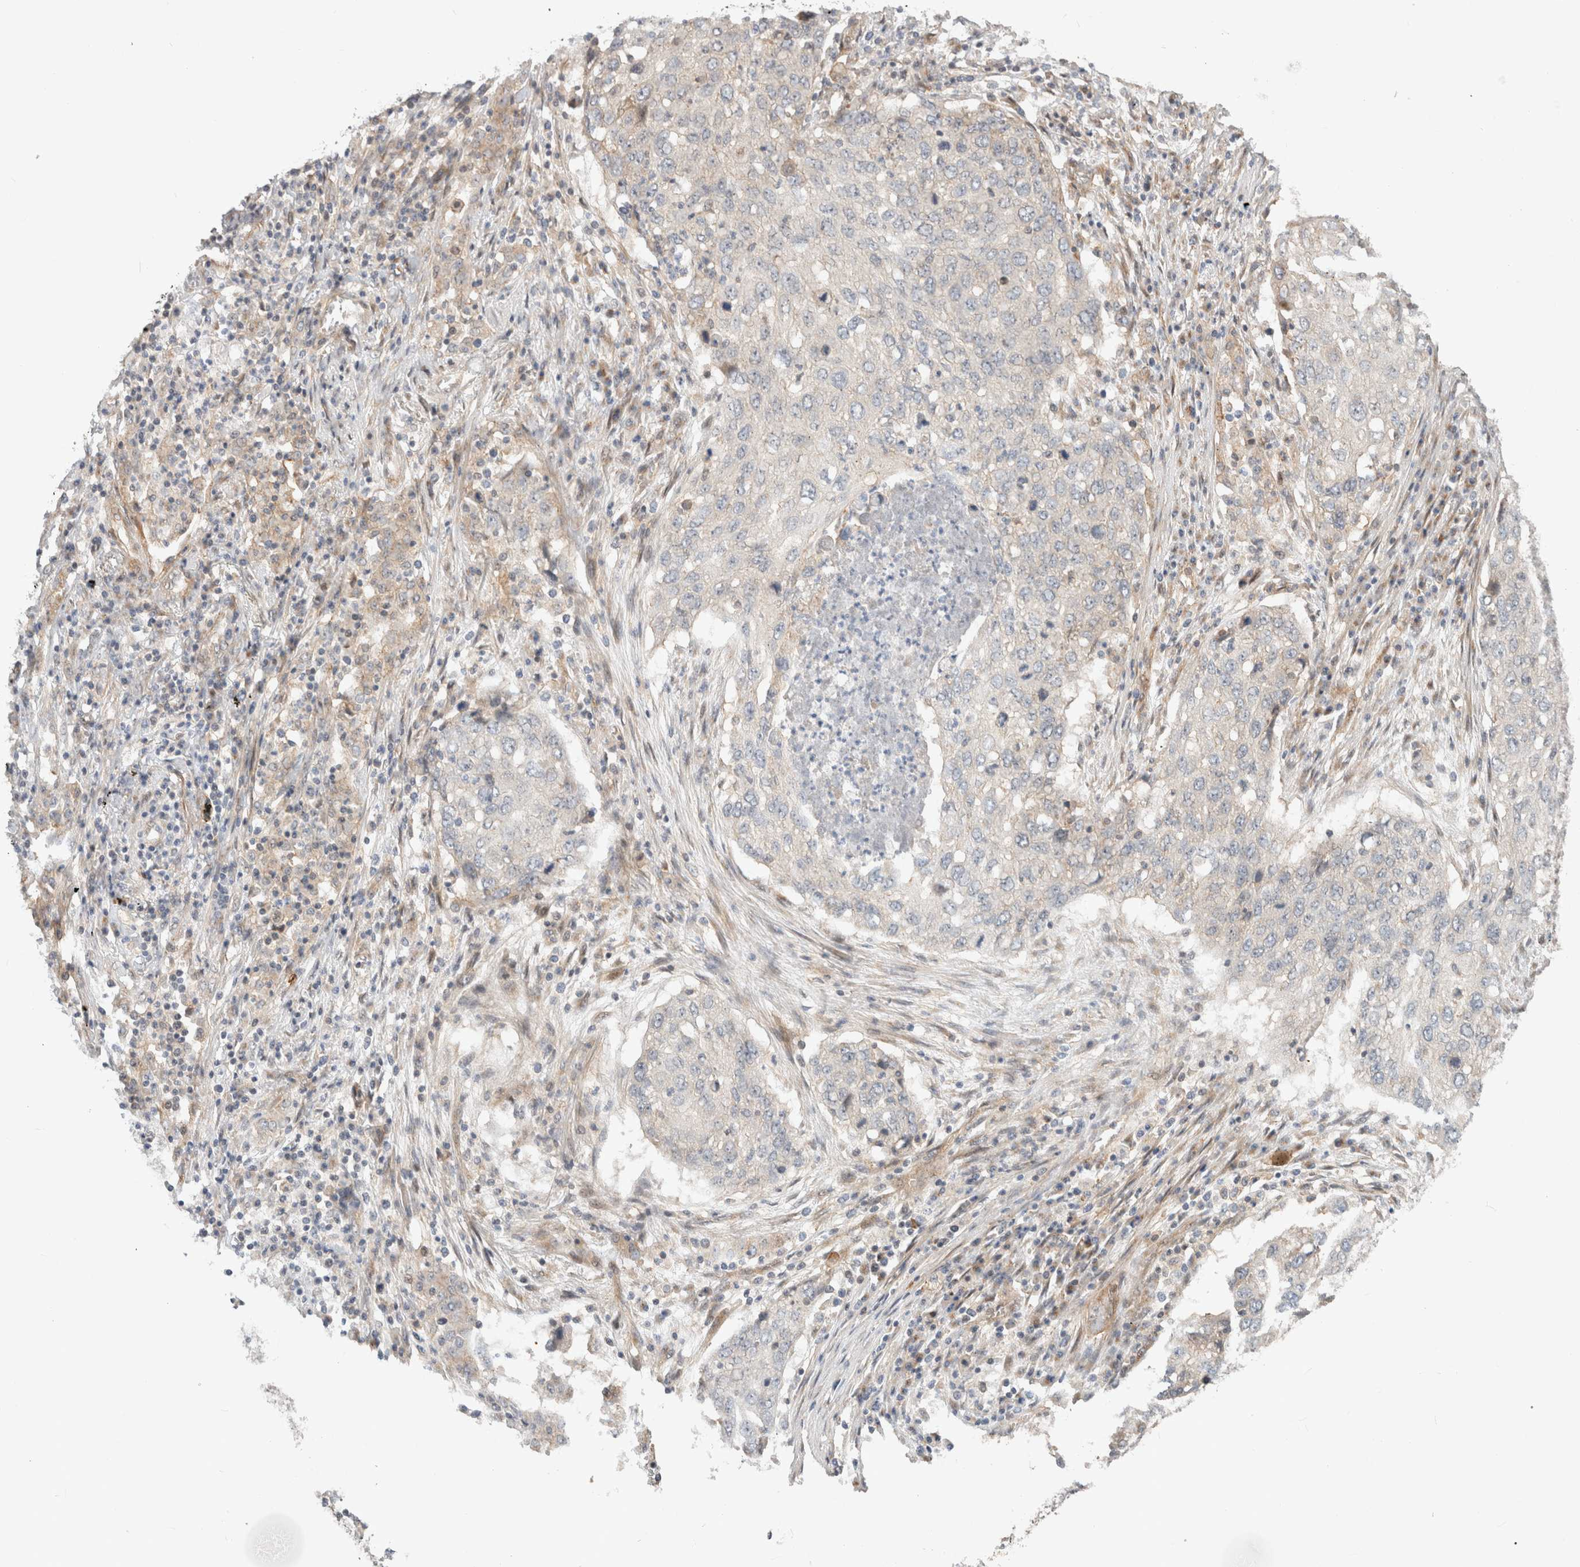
{"staining": {"intensity": "negative", "quantity": "none", "location": "none"}, "tissue": "lung cancer", "cell_type": "Tumor cells", "image_type": "cancer", "snomed": [{"axis": "morphology", "description": "Squamous cell carcinoma, NOS"}, {"axis": "topography", "description": "Lung"}], "caption": "Lung cancer (squamous cell carcinoma) was stained to show a protein in brown. There is no significant staining in tumor cells.", "gene": "ID3", "patient": {"sex": "female", "age": 63}}